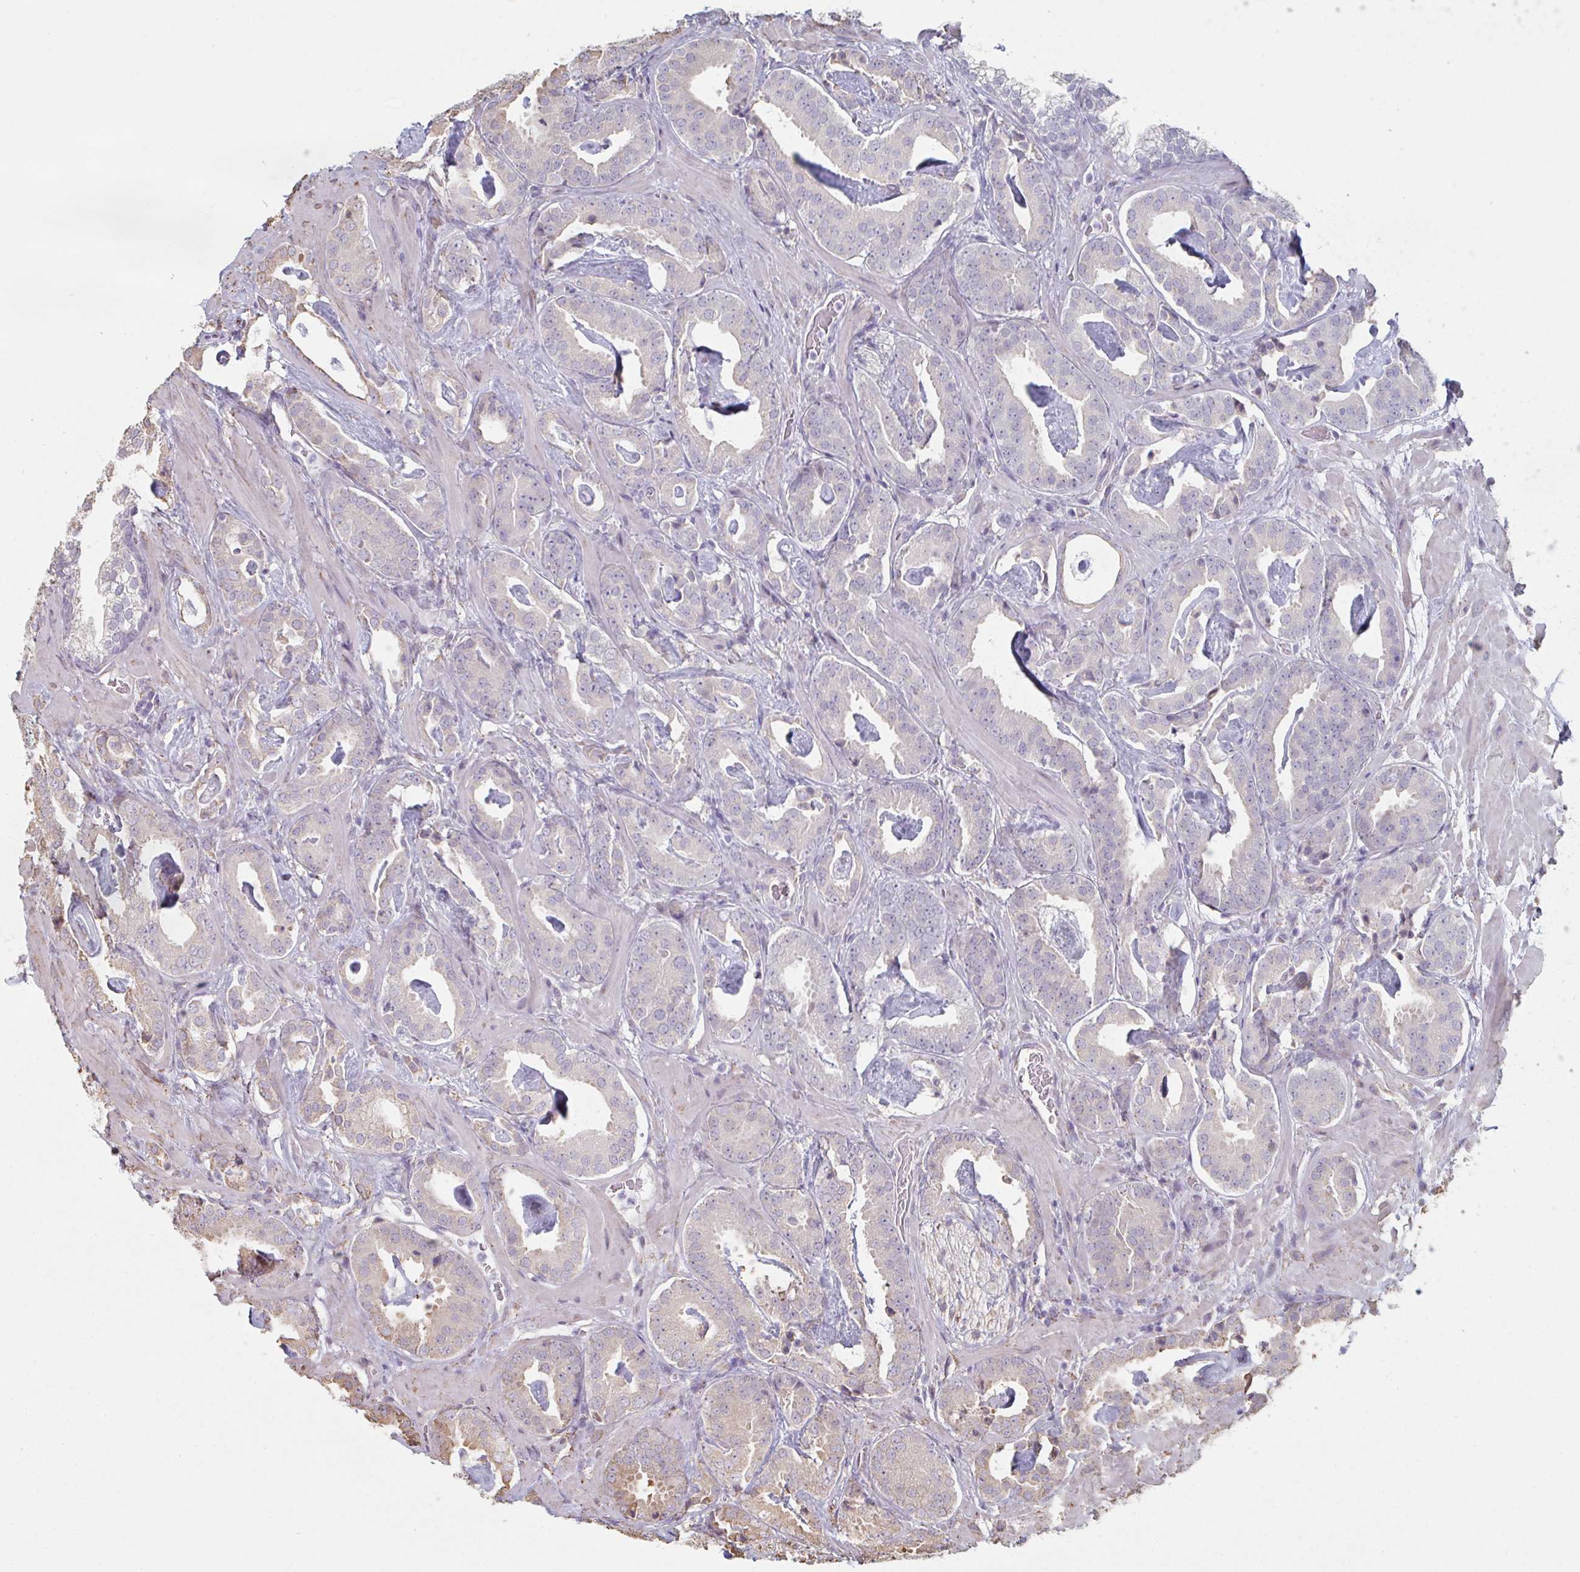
{"staining": {"intensity": "moderate", "quantity": "<25%", "location": "cytoplasmic/membranous"}, "tissue": "prostate cancer", "cell_type": "Tumor cells", "image_type": "cancer", "snomed": [{"axis": "morphology", "description": "Adenocarcinoma, Low grade"}, {"axis": "topography", "description": "Prostate"}], "caption": "IHC of human low-grade adenocarcinoma (prostate) shows low levels of moderate cytoplasmic/membranous expression in about <25% of tumor cells.", "gene": "RAB5IF", "patient": {"sex": "male", "age": 62}}